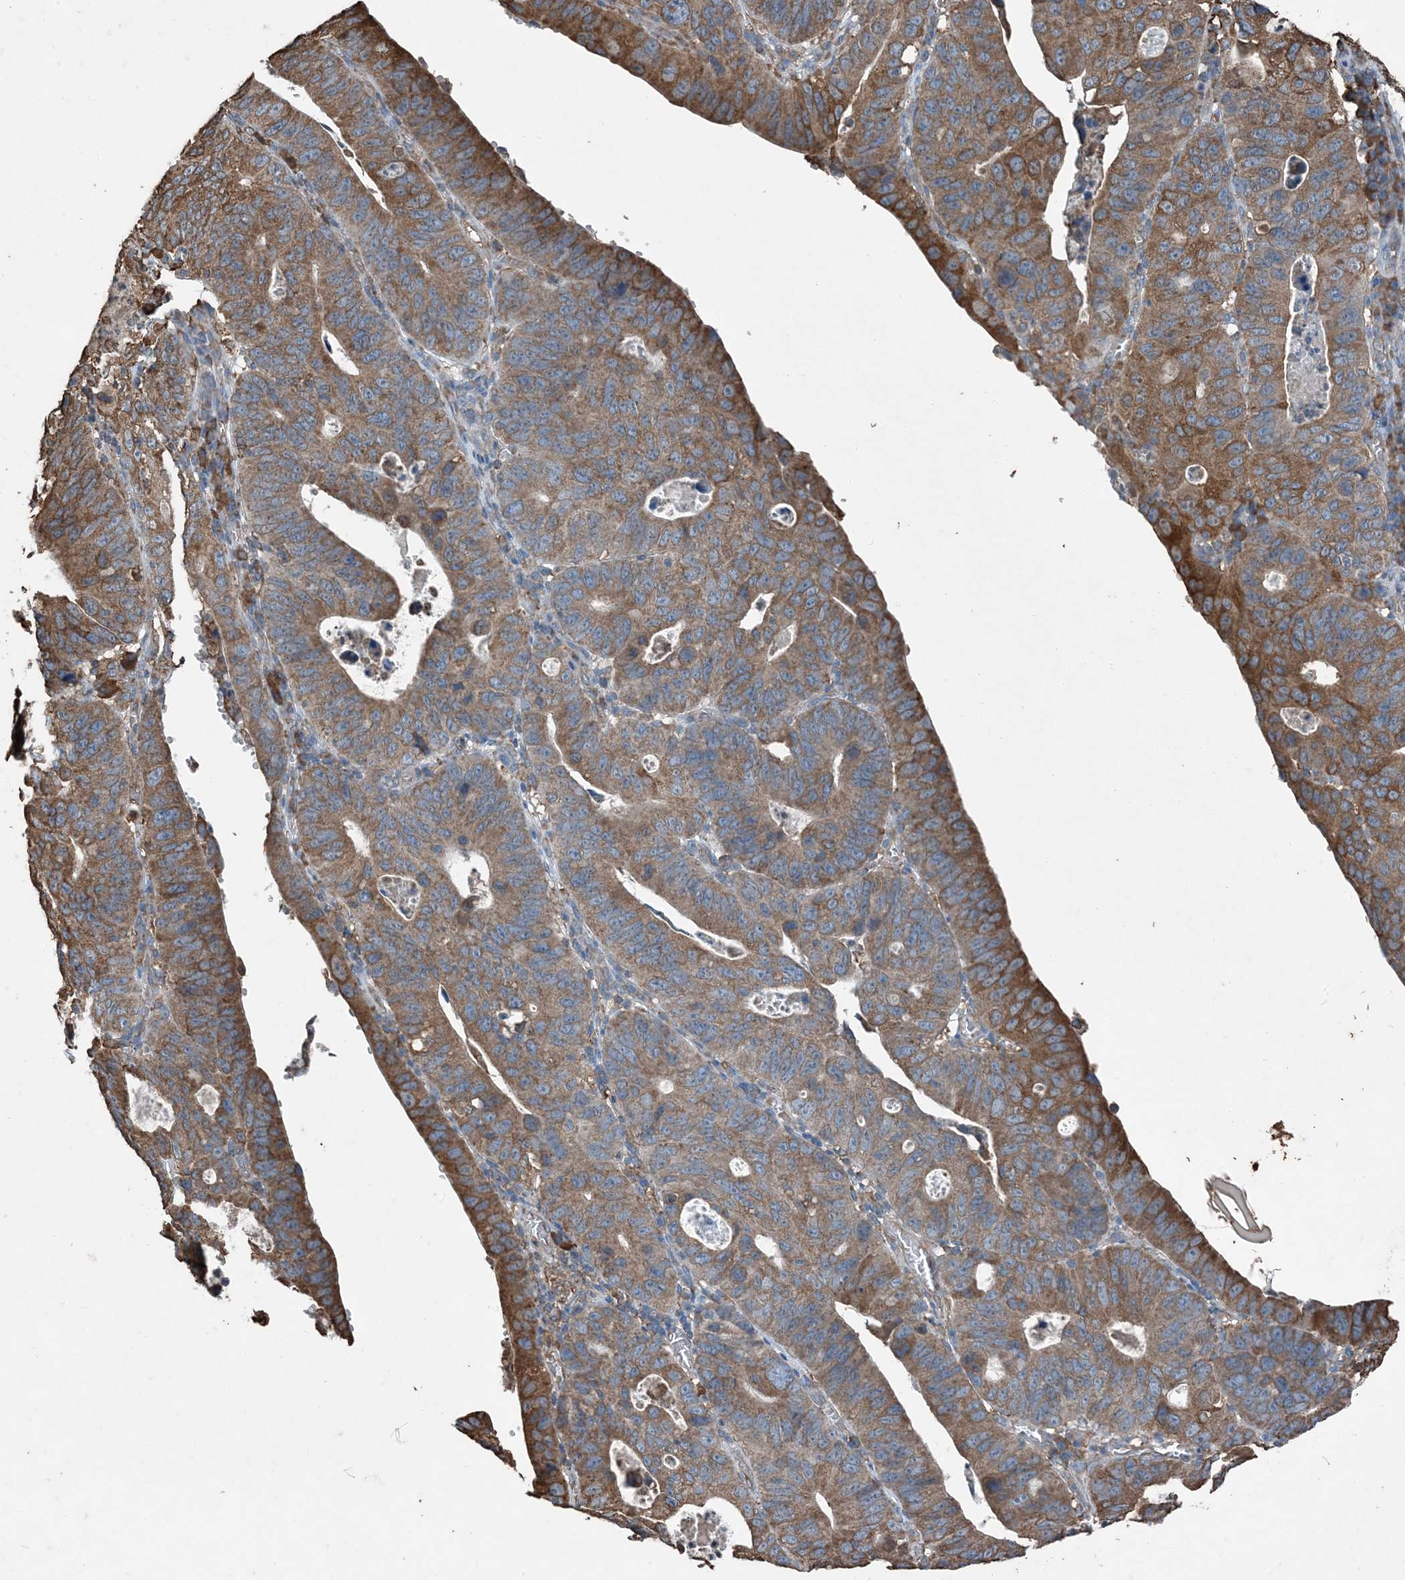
{"staining": {"intensity": "moderate", "quantity": ">75%", "location": "cytoplasmic/membranous"}, "tissue": "stomach cancer", "cell_type": "Tumor cells", "image_type": "cancer", "snomed": [{"axis": "morphology", "description": "Adenocarcinoma, NOS"}, {"axis": "topography", "description": "Stomach"}], "caption": "Human stomach cancer stained for a protein (brown) demonstrates moderate cytoplasmic/membranous positive expression in about >75% of tumor cells.", "gene": "PDIA6", "patient": {"sex": "male", "age": 59}}